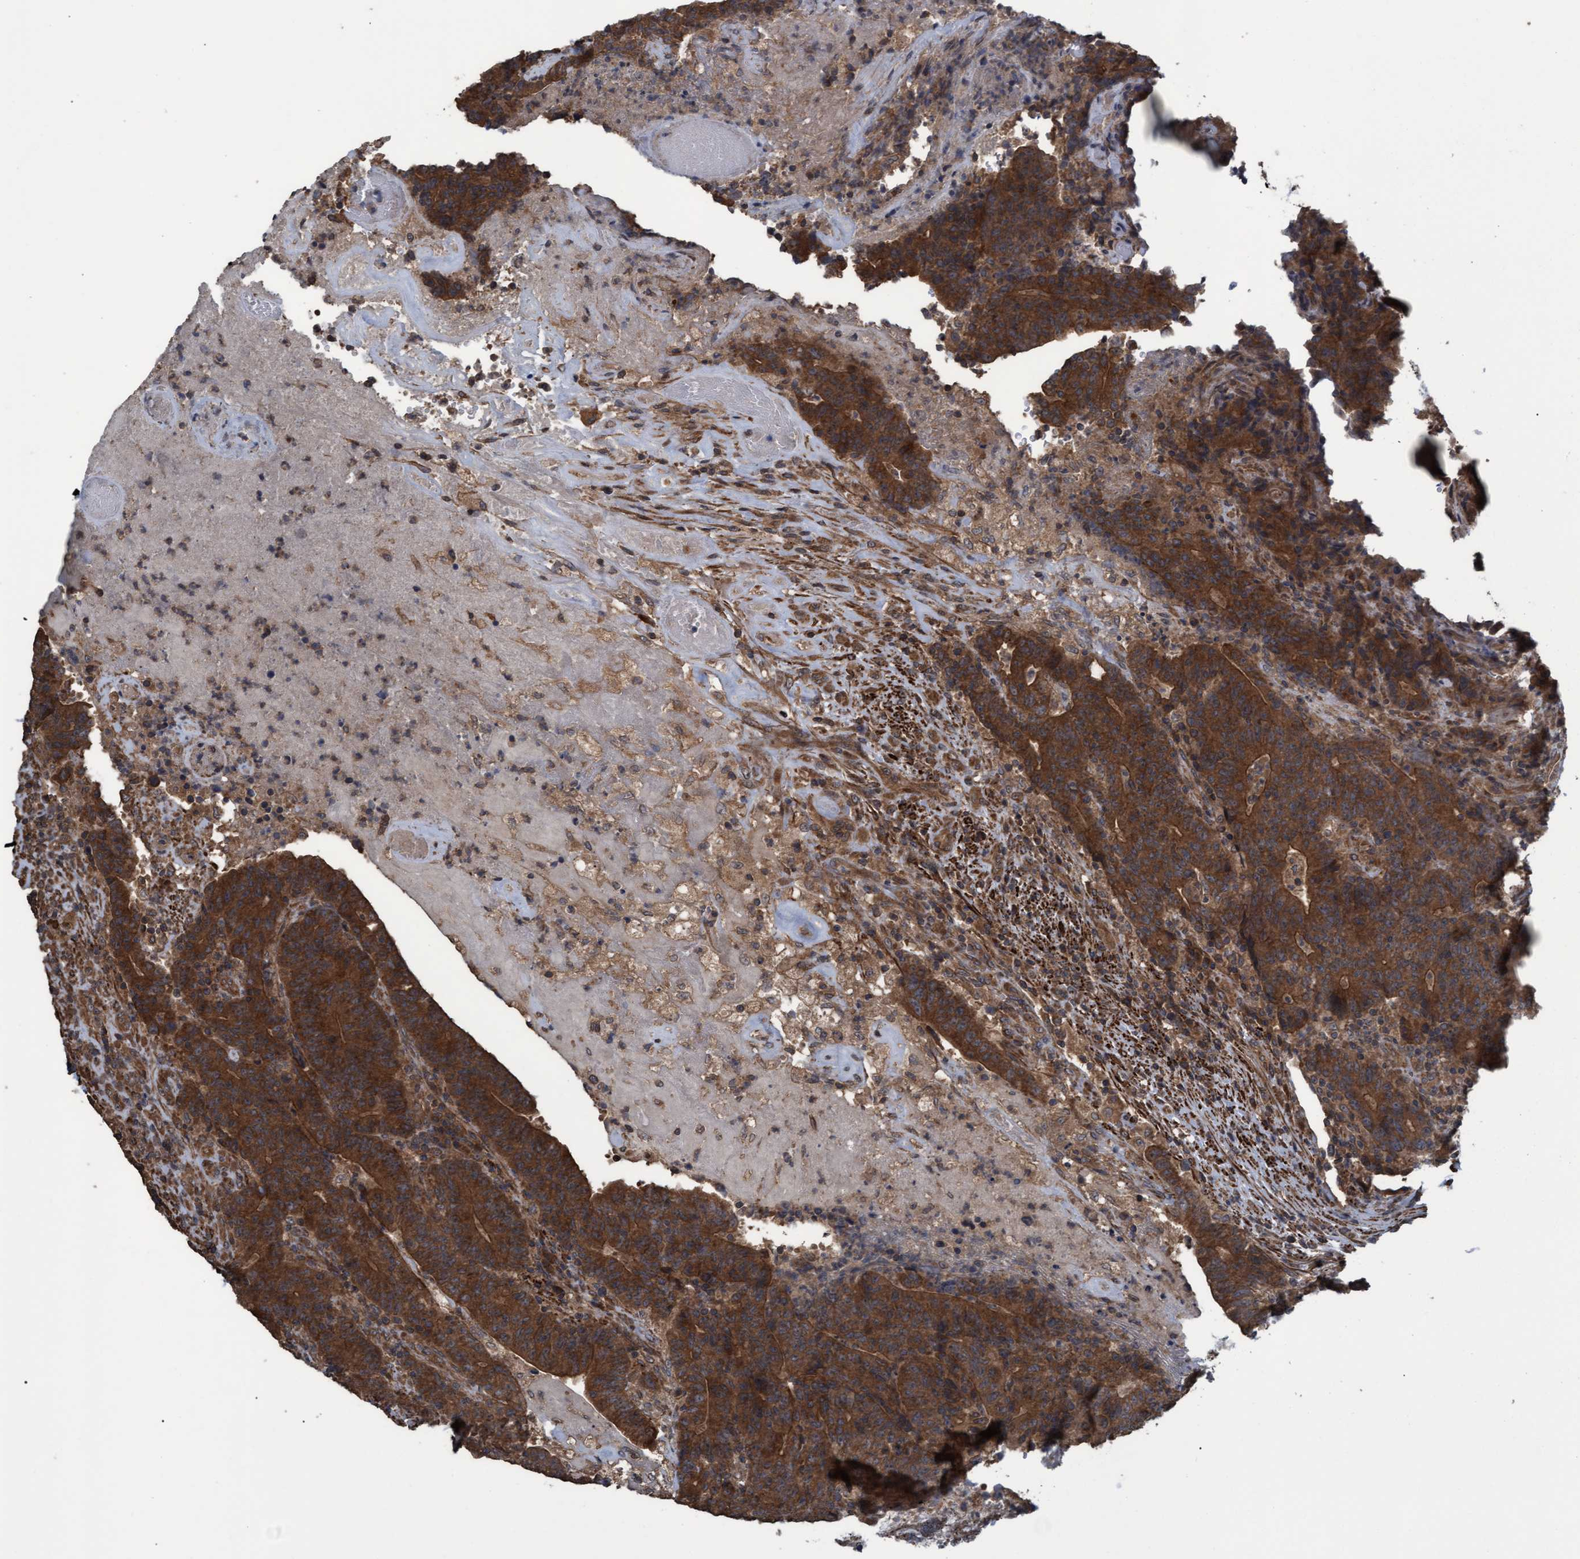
{"staining": {"intensity": "strong", "quantity": ">75%", "location": "cytoplasmic/membranous"}, "tissue": "colorectal cancer", "cell_type": "Tumor cells", "image_type": "cancer", "snomed": [{"axis": "morphology", "description": "Normal tissue, NOS"}, {"axis": "morphology", "description": "Adenocarcinoma, NOS"}, {"axis": "topography", "description": "Colon"}], "caption": "Tumor cells show high levels of strong cytoplasmic/membranous staining in approximately >75% of cells in adenocarcinoma (colorectal).", "gene": "GGT6", "patient": {"sex": "female", "age": 75}}